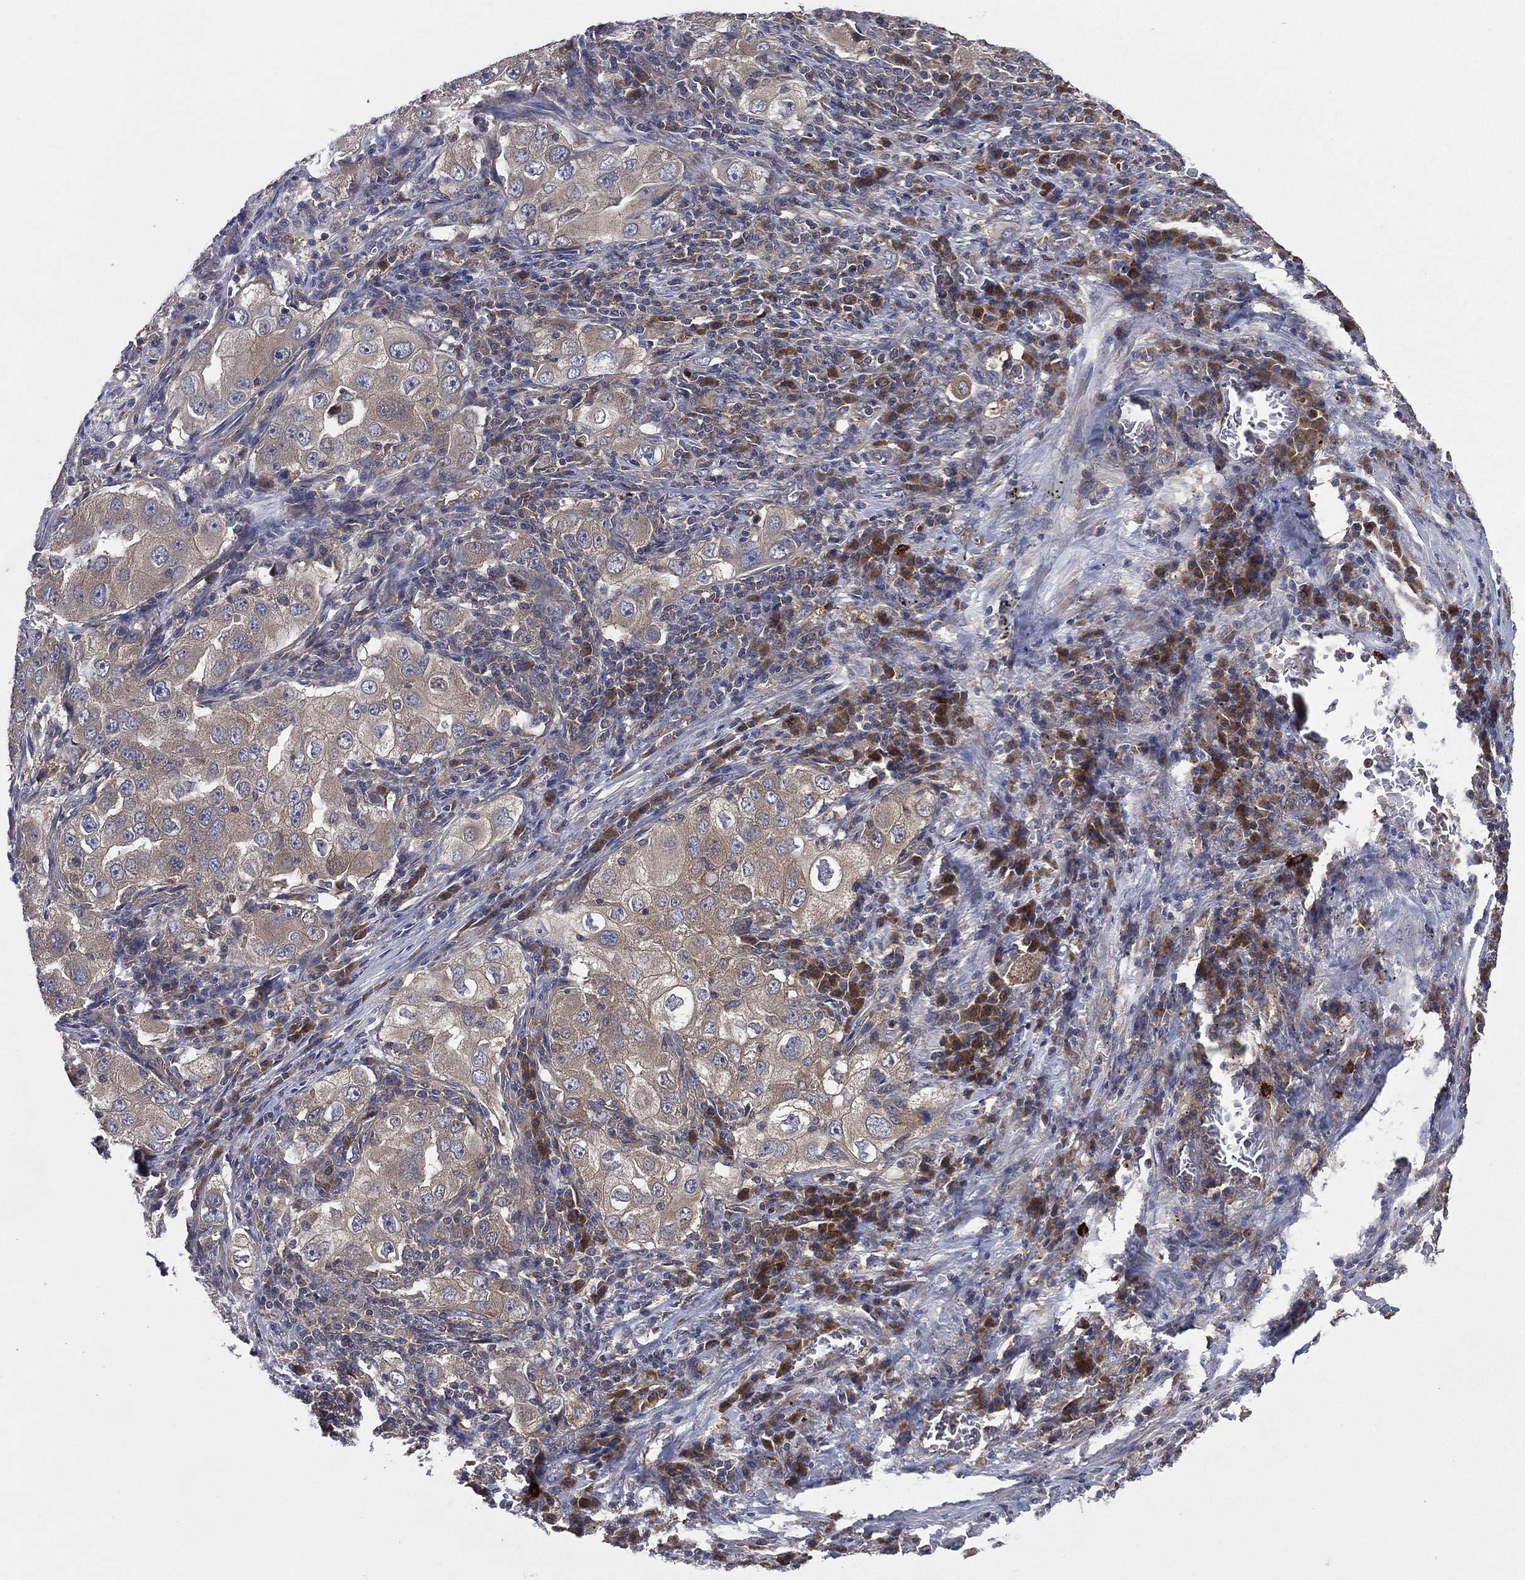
{"staining": {"intensity": "moderate", "quantity": "25%-75%", "location": "cytoplasmic/membranous"}, "tissue": "lung cancer", "cell_type": "Tumor cells", "image_type": "cancer", "snomed": [{"axis": "morphology", "description": "Adenocarcinoma, NOS"}, {"axis": "topography", "description": "Lung"}], "caption": "This image displays lung cancer stained with IHC to label a protein in brown. The cytoplasmic/membranous of tumor cells show moderate positivity for the protein. Nuclei are counter-stained blue.", "gene": "SMPD3", "patient": {"sex": "female", "age": 61}}